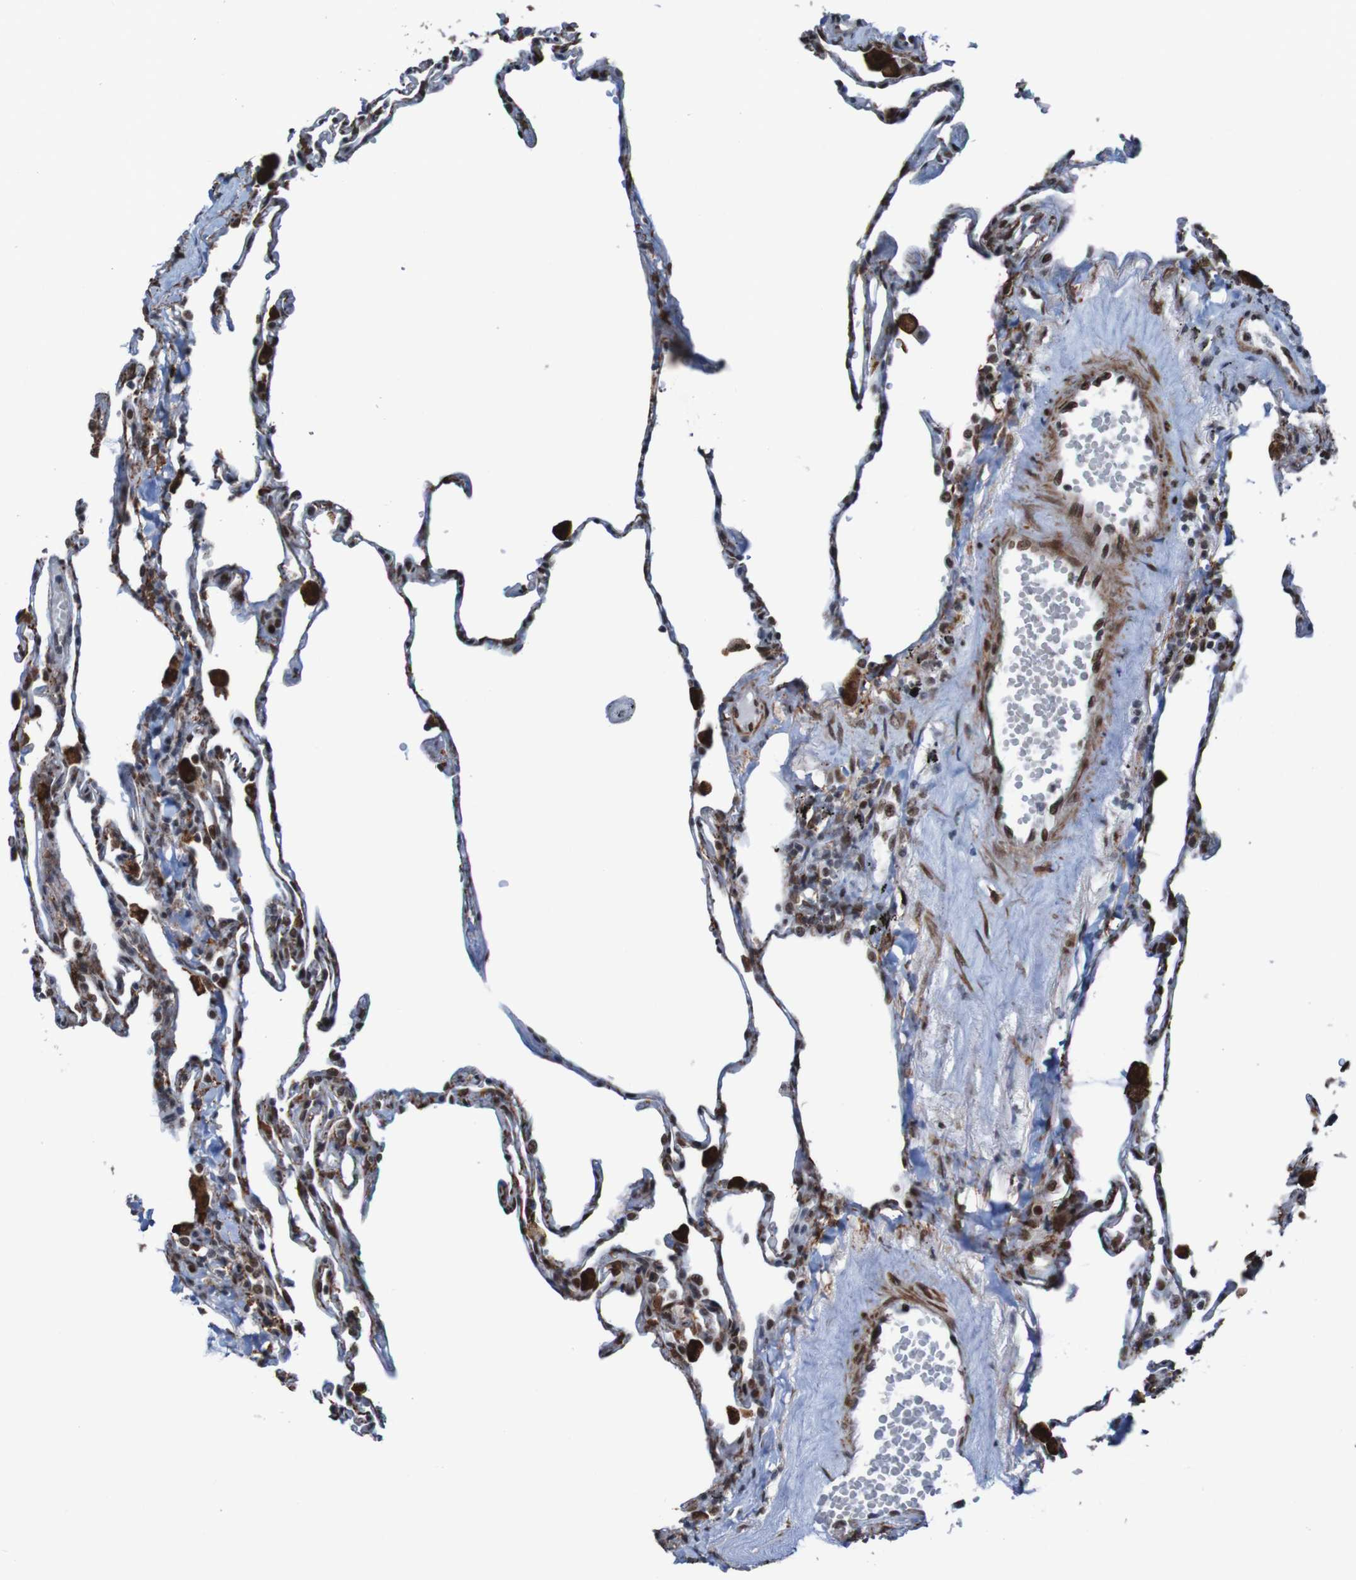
{"staining": {"intensity": "strong", "quantity": "25%-75%", "location": "cytoplasmic/membranous,nuclear"}, "tissue": "lung", "cell_type": "Alveolar cells", "image_type": "normal", "snomed": [{"axis": "morphology", "description": "Normal tissue, NOS"}, {"axis": "topography", "description": "Lung"}], "caption": "Immunohistochemical staining of normal lung shows 25%-75% levels of strong cytoplasmic/membranous,nuclear protein positivity in approximately 25%-75% of alveolar cells.", "gene": "PHF2", "patient": {"sex": "male", "age": 59}}